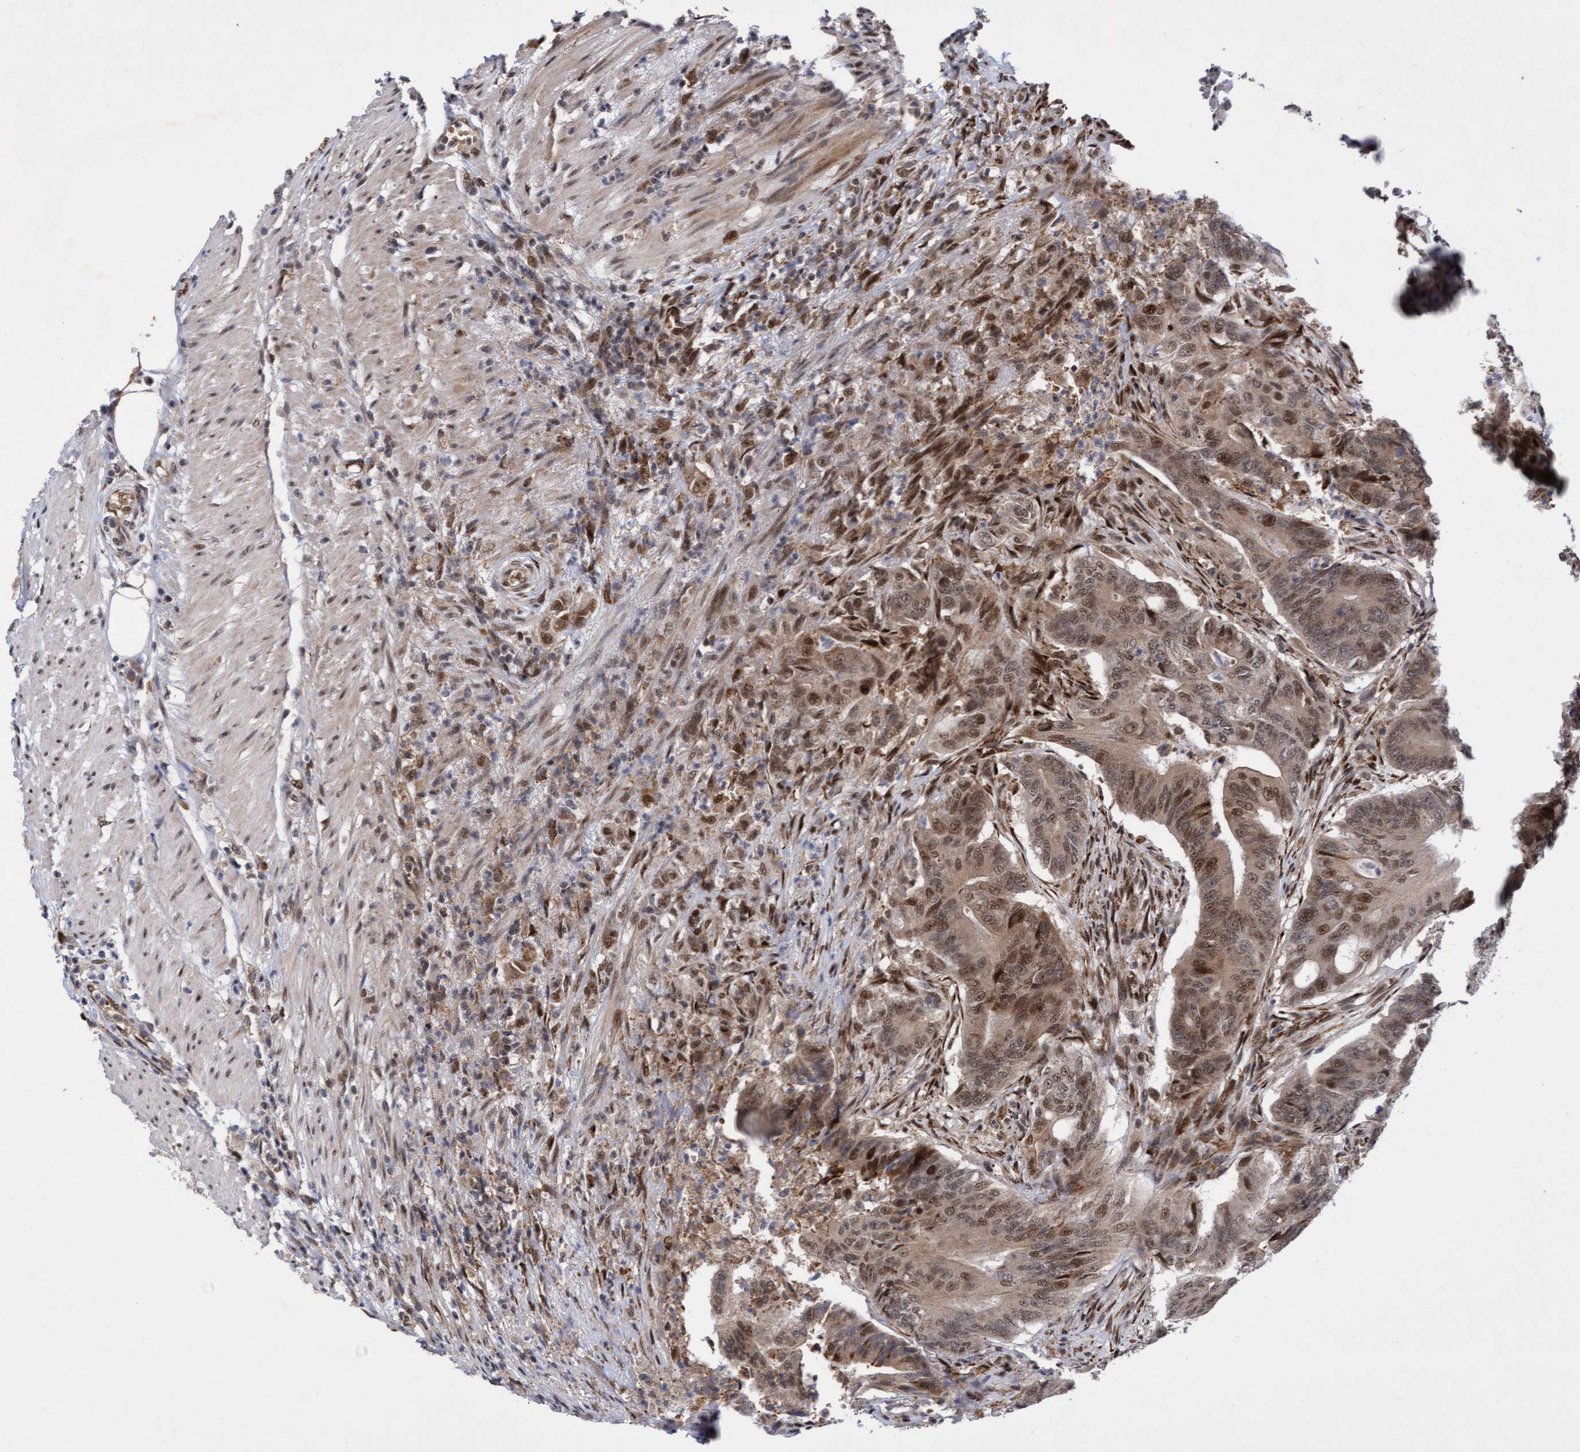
{"staining": {"intensity": "moderate", "quantity": ">75%", "location": "cytoplasmic/membranous,nuclear"}, "tissue": "colorectal cancer", "cell_type": "Tumor cells", "image_type": "cancer", "snomed": [{"axis": "morphology", "description": "Adenoma, NOS"}, {"axis": "morphology", "description": "Adenocarcinoma, NOS"}, {"axis": "topography", "description": "Colon"}], "caption": "A medium amount of moderate cytoplasmic/membranous and nuclear staining is present in approximately >75% of tumor cells in colorectal adenoma tissue.", "gene": "TANC2", "patient": {"sex": "male", "age": 79}}